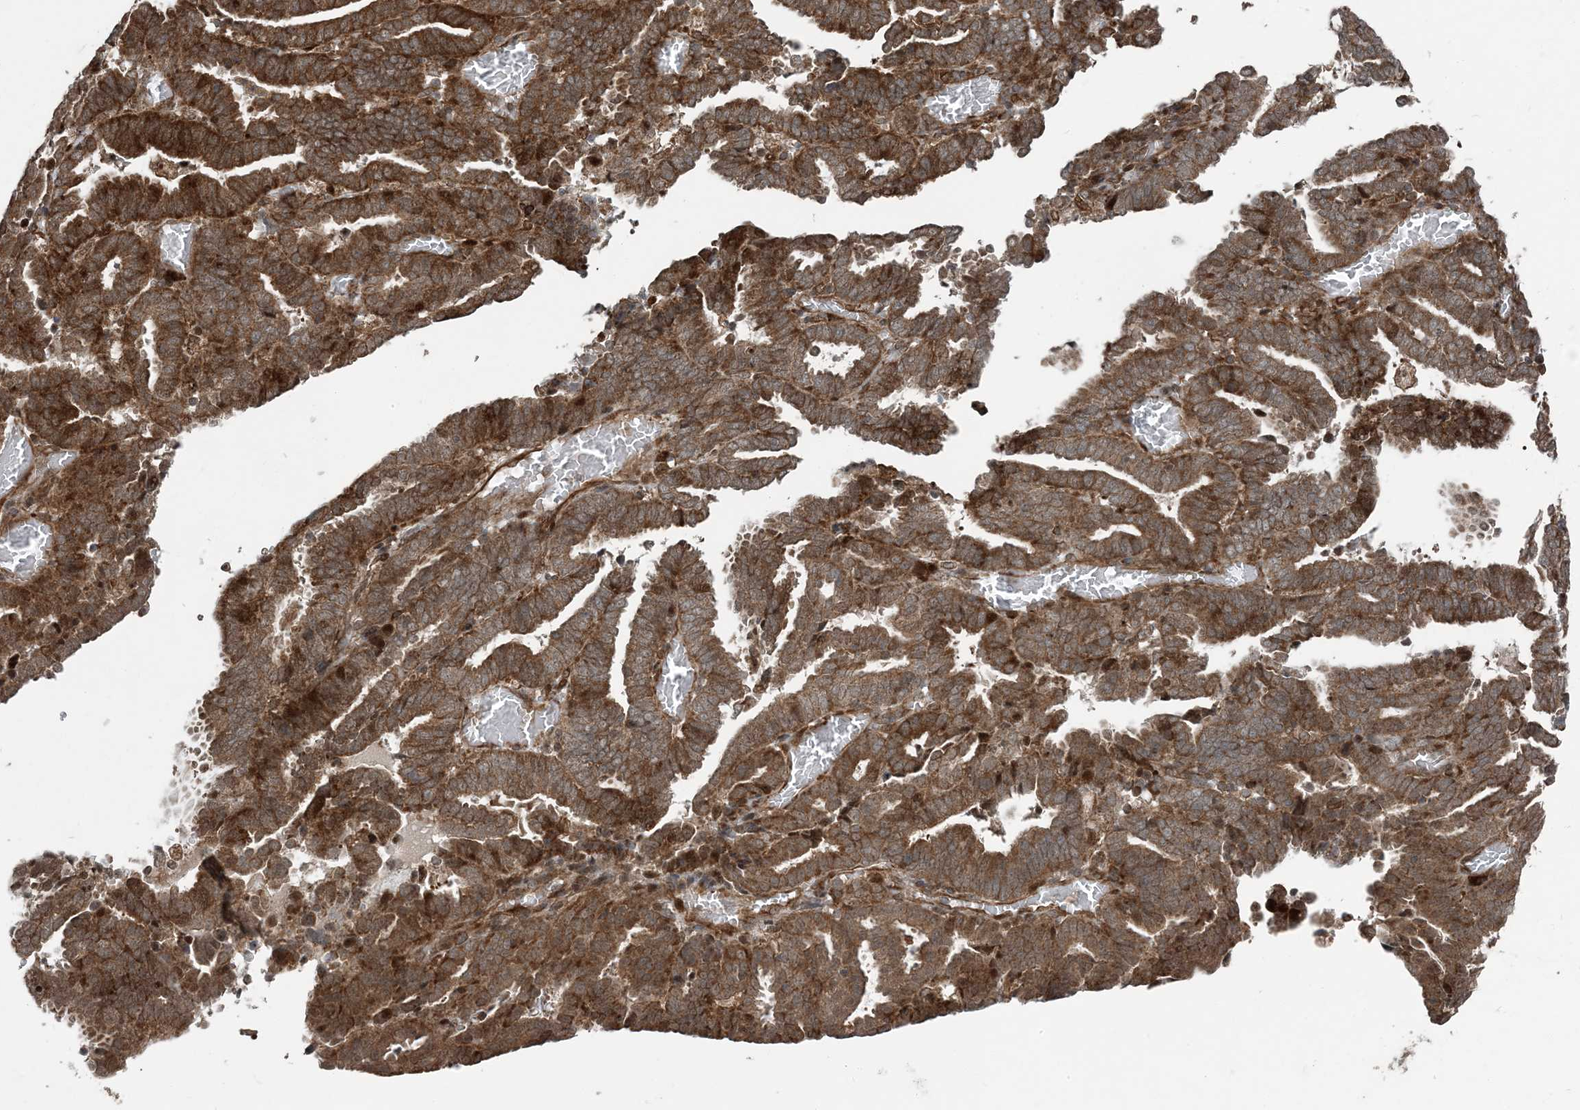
{"staining": {"intensity": "moderate", "quantity": ">75%", "location": "cytoplasmic/membranous"}, "tissue": "endometrial cancer", "cell_type": "Tumor cells", "image_type": "cancer", "snomed": [{"axis": "morphology", "description": "Adenocarcinoma, NOS"}, {"axis": "topography", "description": "Uterus"}], "caption": "DAB (3,3'-diaminobenzidine) immunohistochemical staining of human endometrial cancer (adenocarcinoma) exhibits moderate cytoplasmic/membranous protein positivity in approximately >75% of tumor cells. (brown staining indicates protein expression, while blue staining denotes nuclei).", "gene": "EDEM2", "patient": {"sex": "female", "age": 83}}